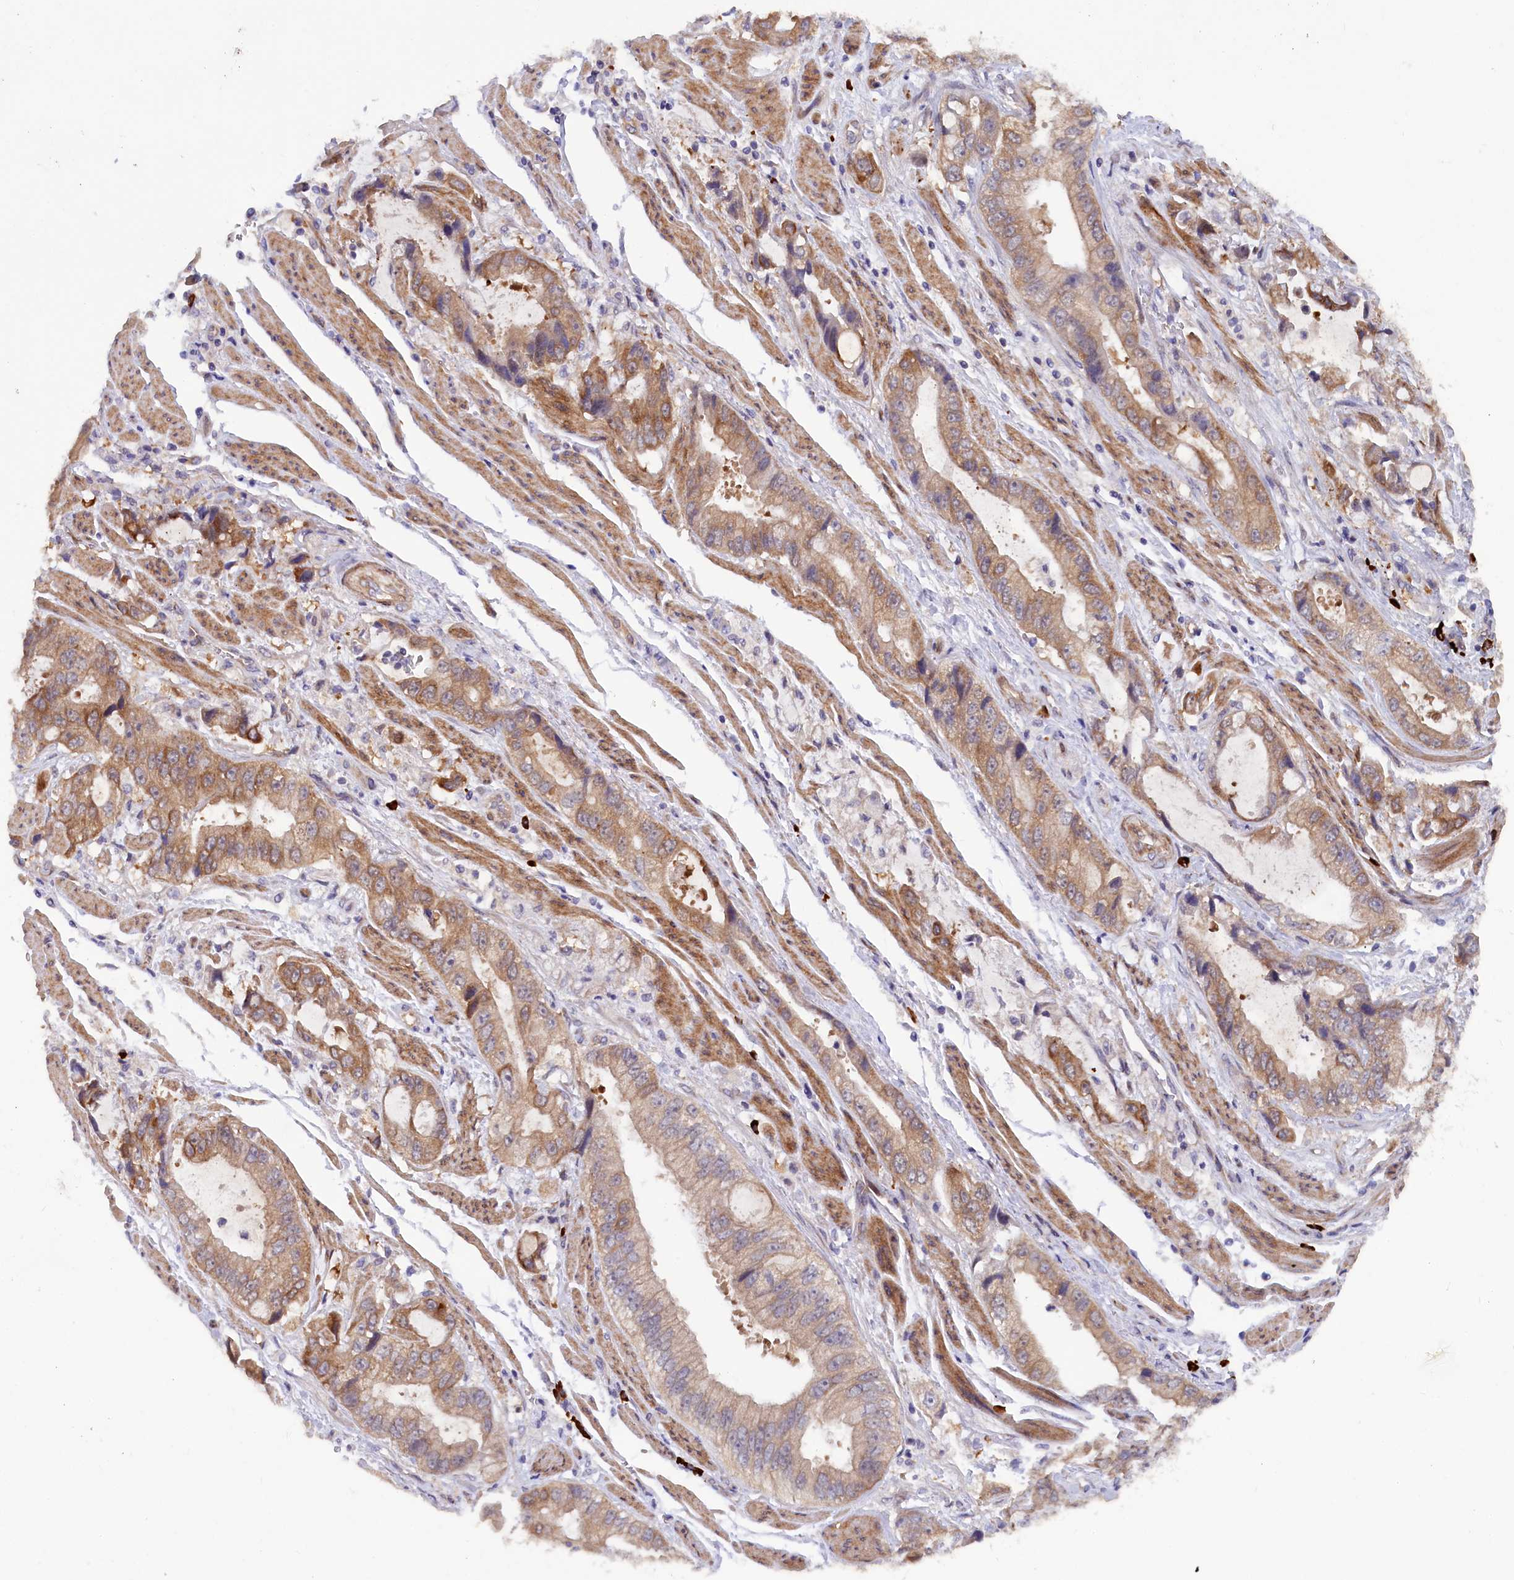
{"staining": {"intensity": "moderate", "quantity": ">75%", "location": "cytoplasmic/membranous"}, "tissue": "stomach cancer", "cell_type": "Tumor cells", "image_type": "cancer", "snomed": [{"axis": "morphology", "description": "Adenocarcinoma, NOS"}, {"axis": "topography", "description": "Stomach"}], "caption": "Tumor cells reveal medium levels of moderate cytoplasmic/membranous expression in about >75% of cells in stomach adenocarcinoma.", "gene": "JPT2", "patient": {"sex": "male", "age": 62}}